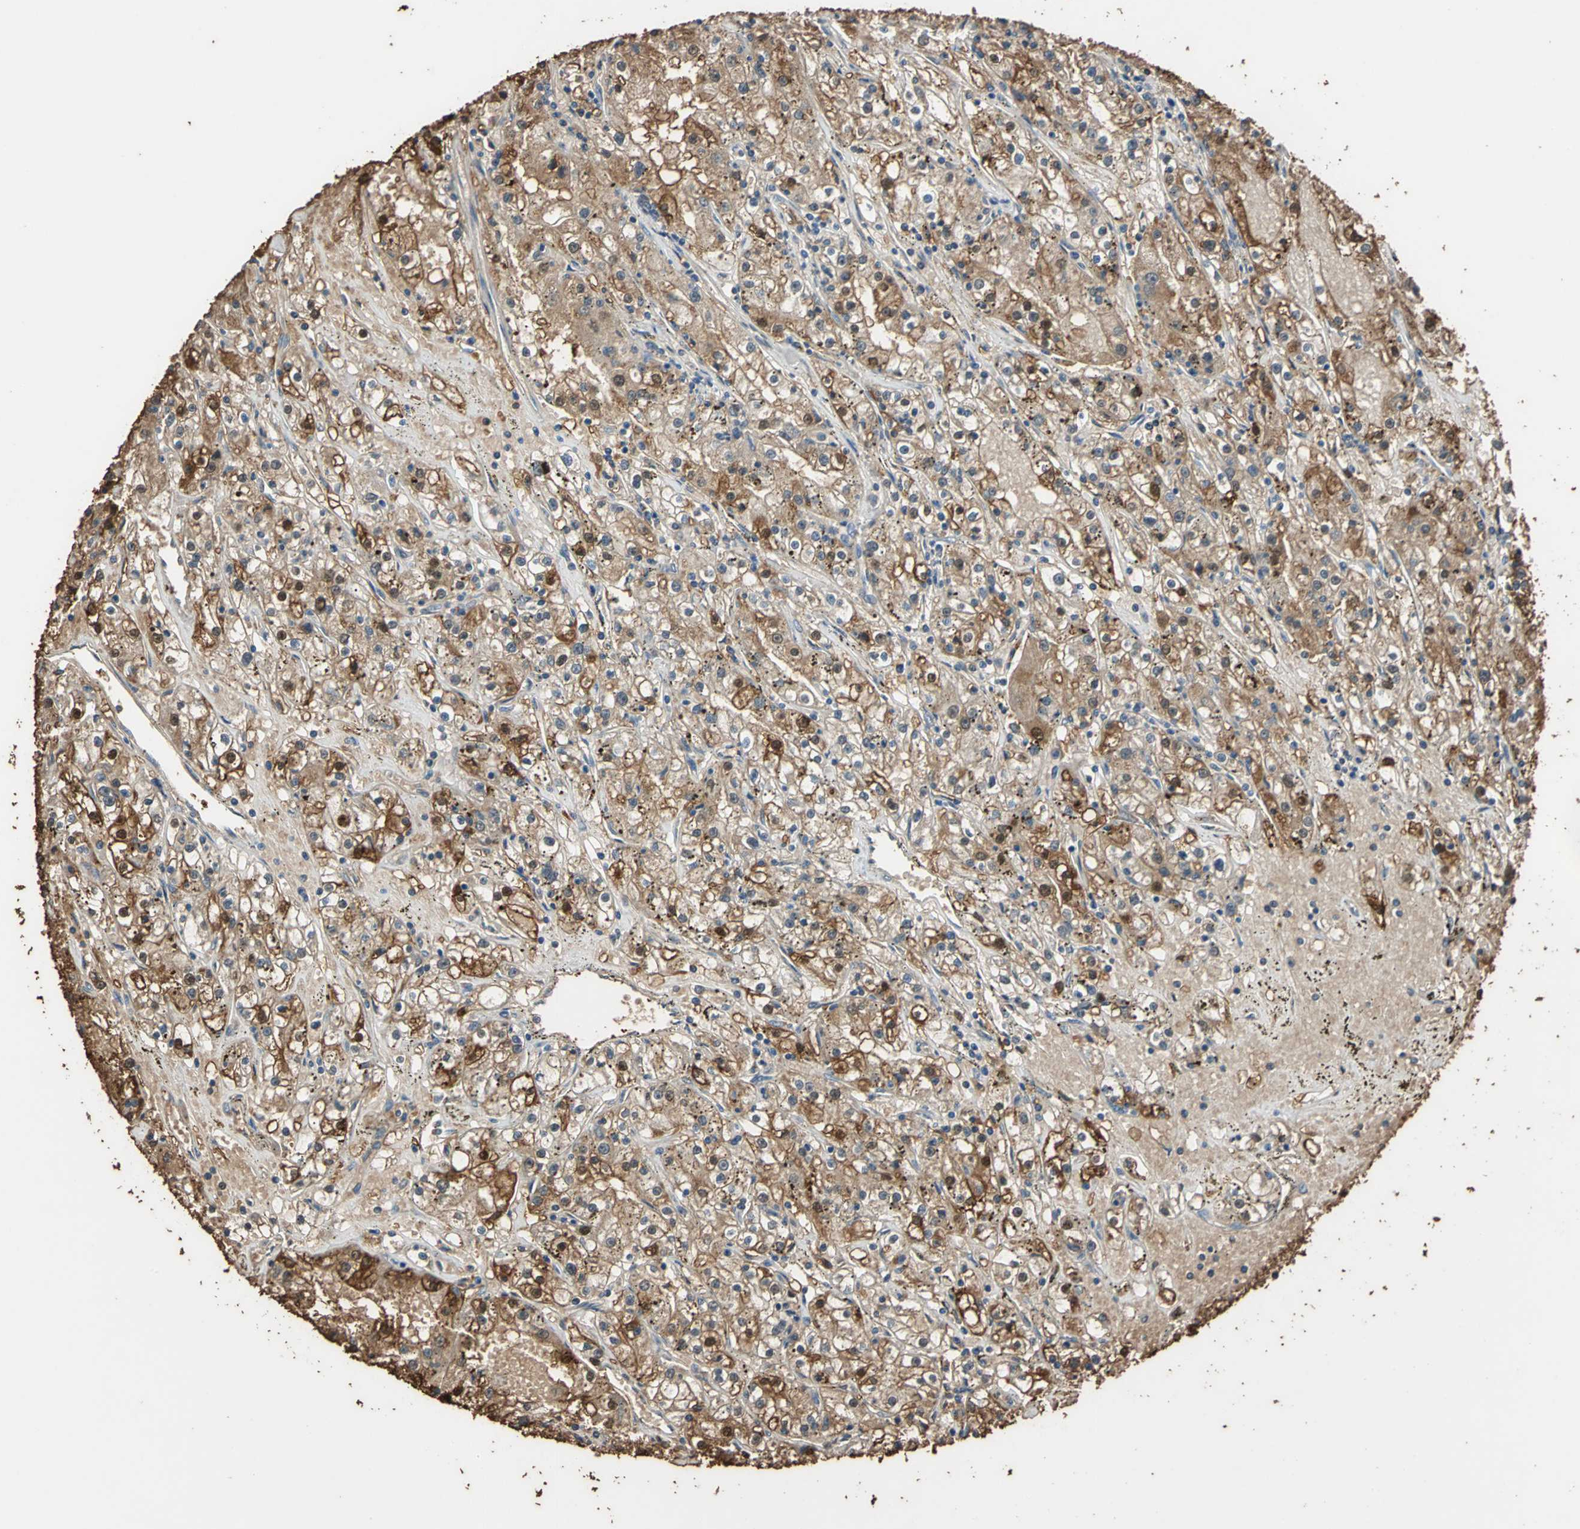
{"staining": {"intensity": "strong", "quantity": ">75%", "location": "cytoplasmic/membranous"}, "tissue": "renal cancer", "cell_type": "Tumor cells", "image_type": "cancer", "snomed": [{"axis": "morphology", "description": "Adenocarcinoma, NOS"}, {"axis": "topography", "description": "Kidney"}], "caption": "Tumor cells show strong cytoplasmic/membranous expression in about >75% of cells in renal adenocarcinoma.", "gene": "GAPDH", "patient": {"sex": "male", "age": 56}}